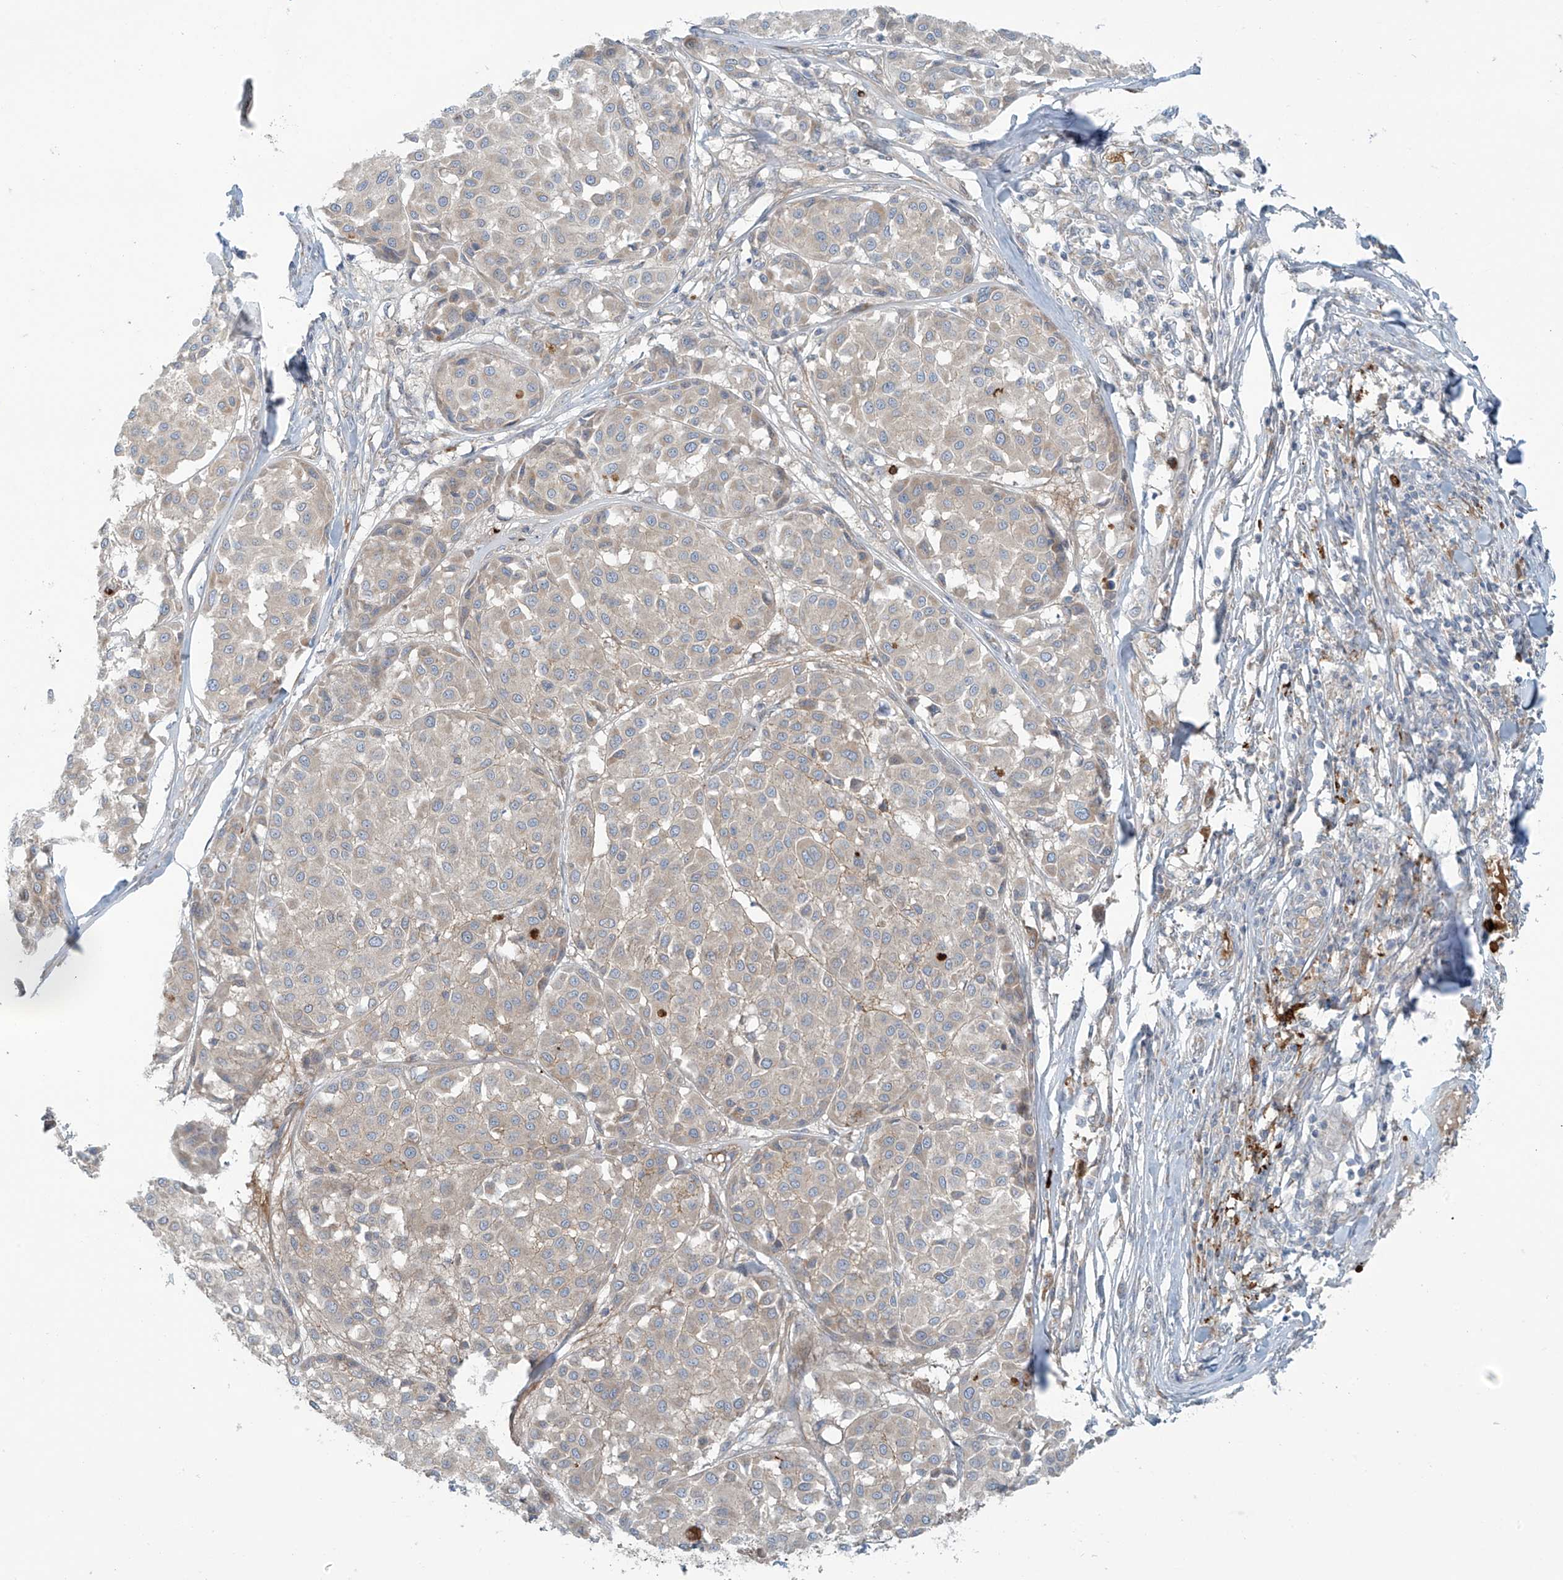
{"staining": {"intensity": "weak", "quantity": "<25%", "location": "cytoplasmic/membranous"}, "tissue": "melanoma", "cell_type": "Tumor cells", "image_type": "cancer", "snomed": [{"axis": "morphology", "description": "Malignant melanoma, Metastatic site"}, {"axis": "topography", "description": "Soft tissue"}], "caption": "High power microscopy histopathology image of an immunohistochemistry histopathology image of malignant melanoma (metastatic site), revealing no significant expression in tumor cells.", "gene": "LZTS3", "patient": {"sex": "male", "age": 41}}